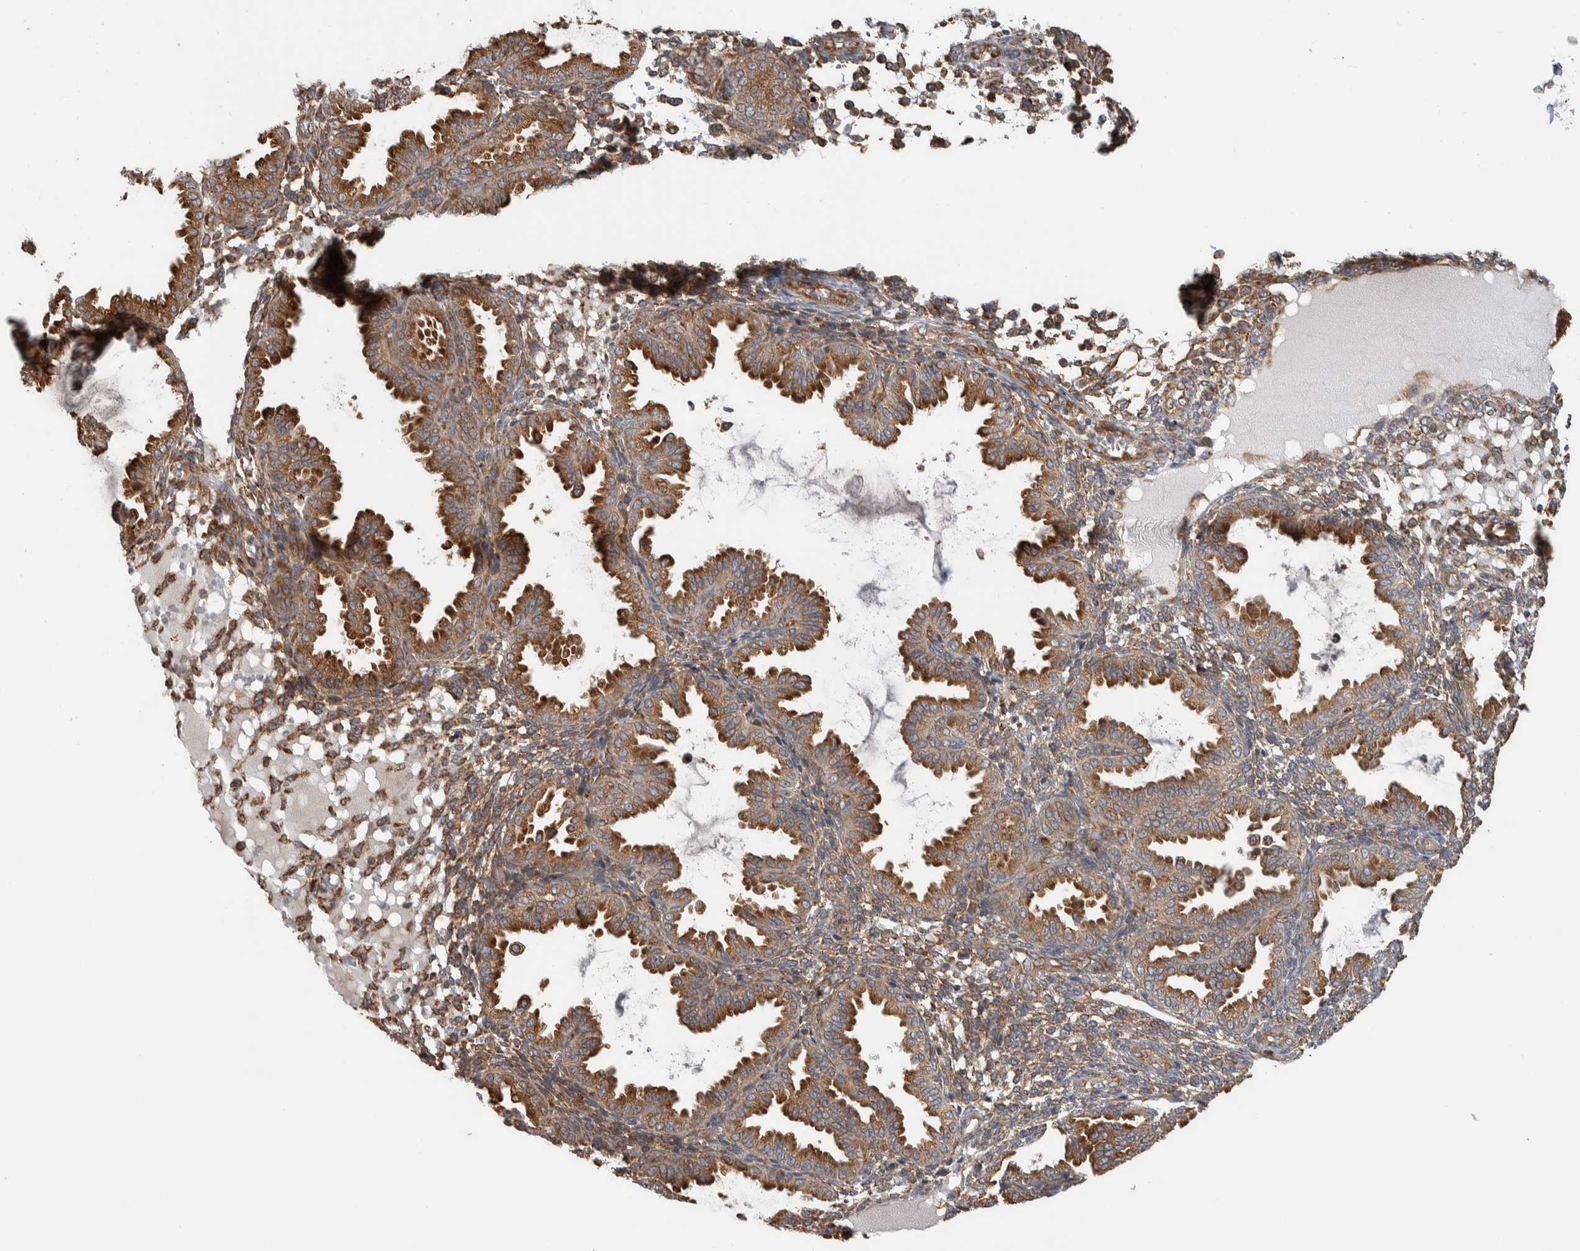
{"staining": {"intensity": "moderate", "quantity": ">75%", "location": "cytoplasmic/membranous"}, "tissue": "endometrium", "cell_type": "Cells in endometrial stroma", "image_type": "normal", "snomed": [{"axis": "morphology", "description": "Normal tissue, NOS"}, {"axis": "topography", "description": "Endometrium"}], "caption": "Cells in endometrial stroma demonstrate medium levels of moderate cytoplasmic/membranous staining in approximately >75% of cells in normal endometrium.", "gene": "EIF3H", "patient": {"sex": "female", "age": 33}}